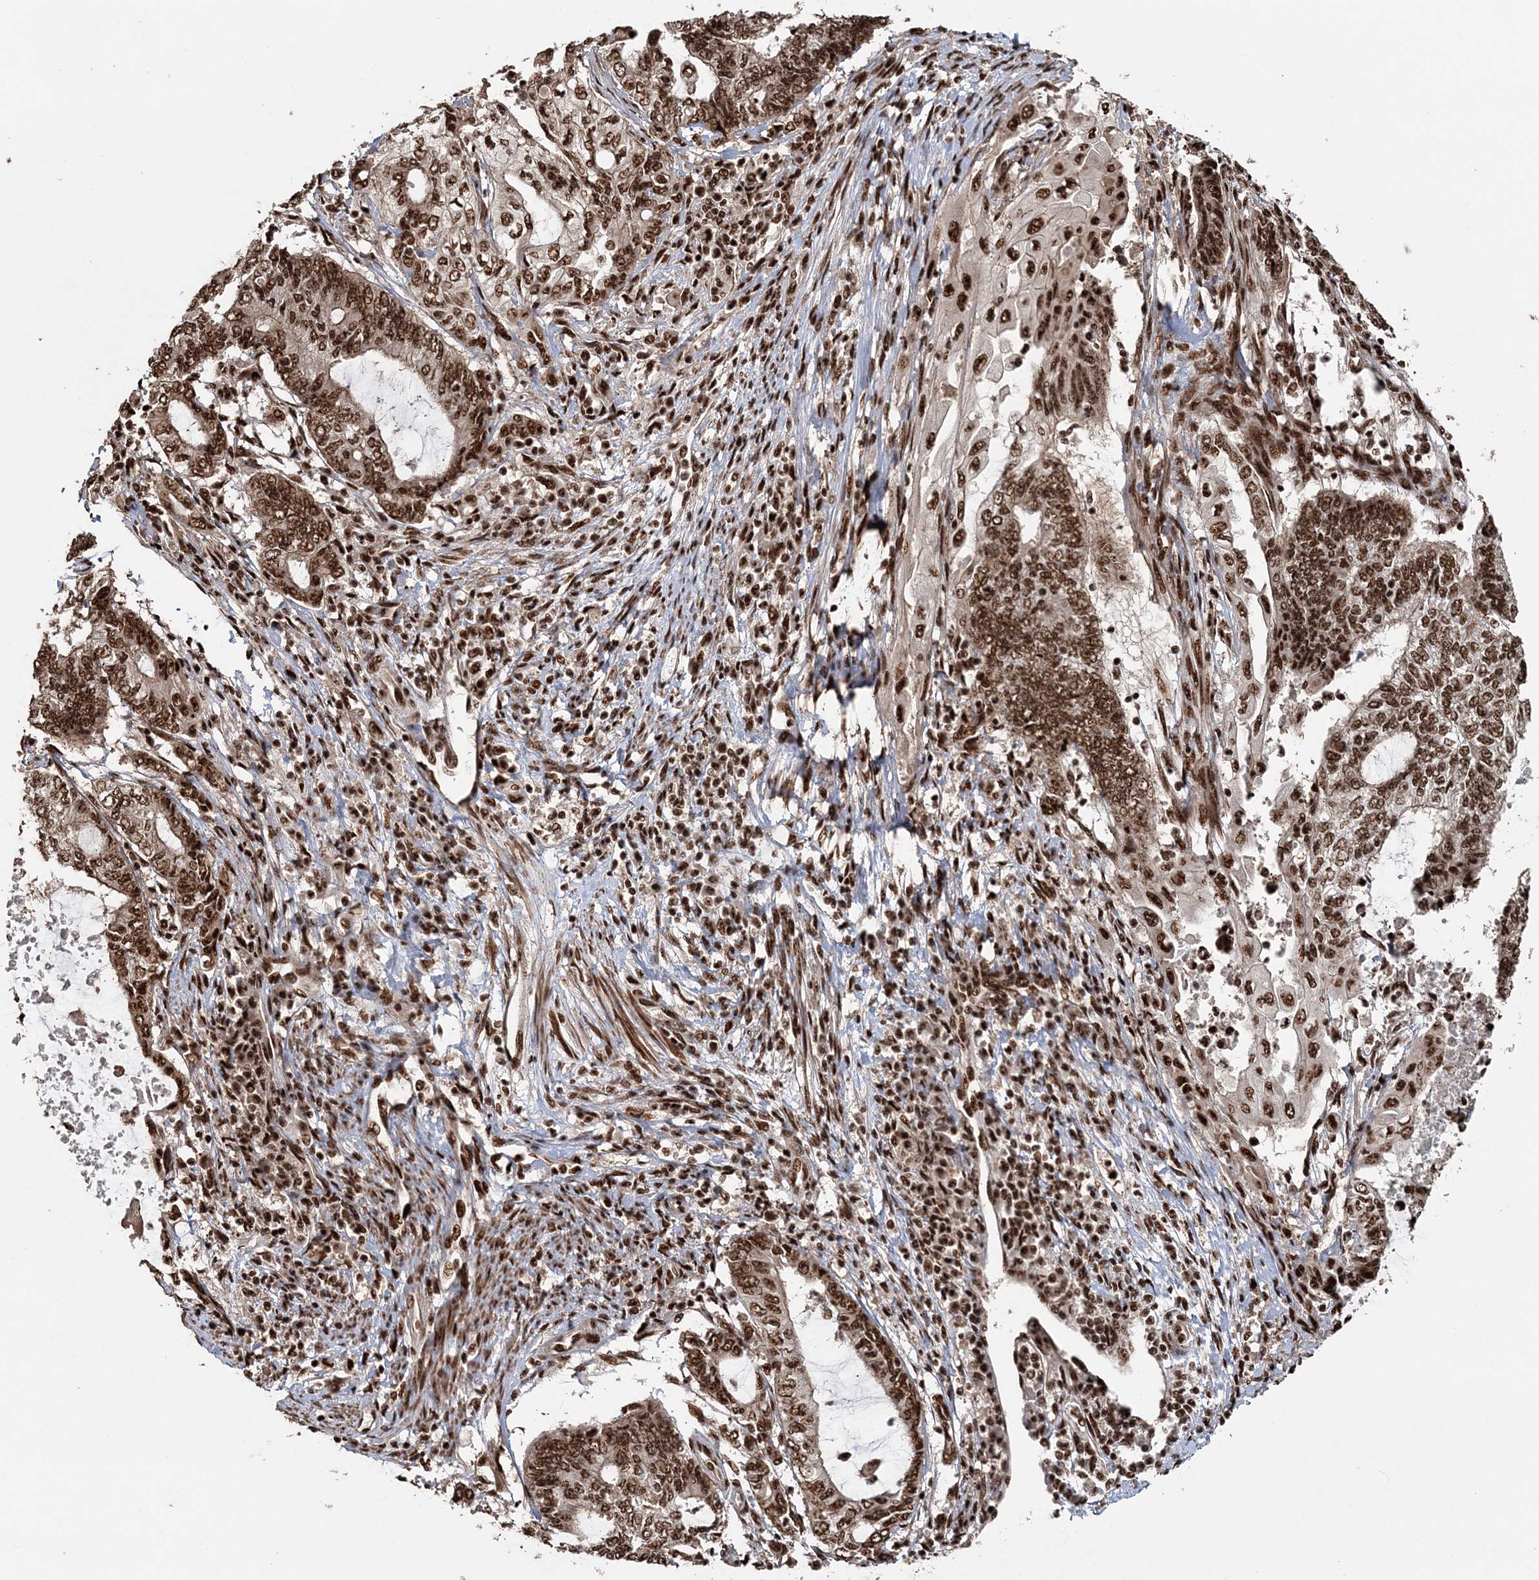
{"staining": {"intensity": "strong", "quantity": ">75%", "location": "nuclear"}, "tissue": "endometrial cancer", "cell_type": "Tumor cells", "image_type": "cancer", "snomed": [{"axis": "morphology", "description": "Adenocarcinoma, NOS"}, {"axis": "topography", "description": "Uterus"}, {"axis": "topography", "description": "Endometrium"}], "caption": "Immunohistochemical staining of endometrial cancer displays high levels of strong nuclear positivity in about >75% of tumor cells. (DAB (3,3'-diaminobenzidine) IHC with brightfield microscopy, high magnification).", "gene": "EXOSC8", "patient": {"sex": "female", "age": 70}}